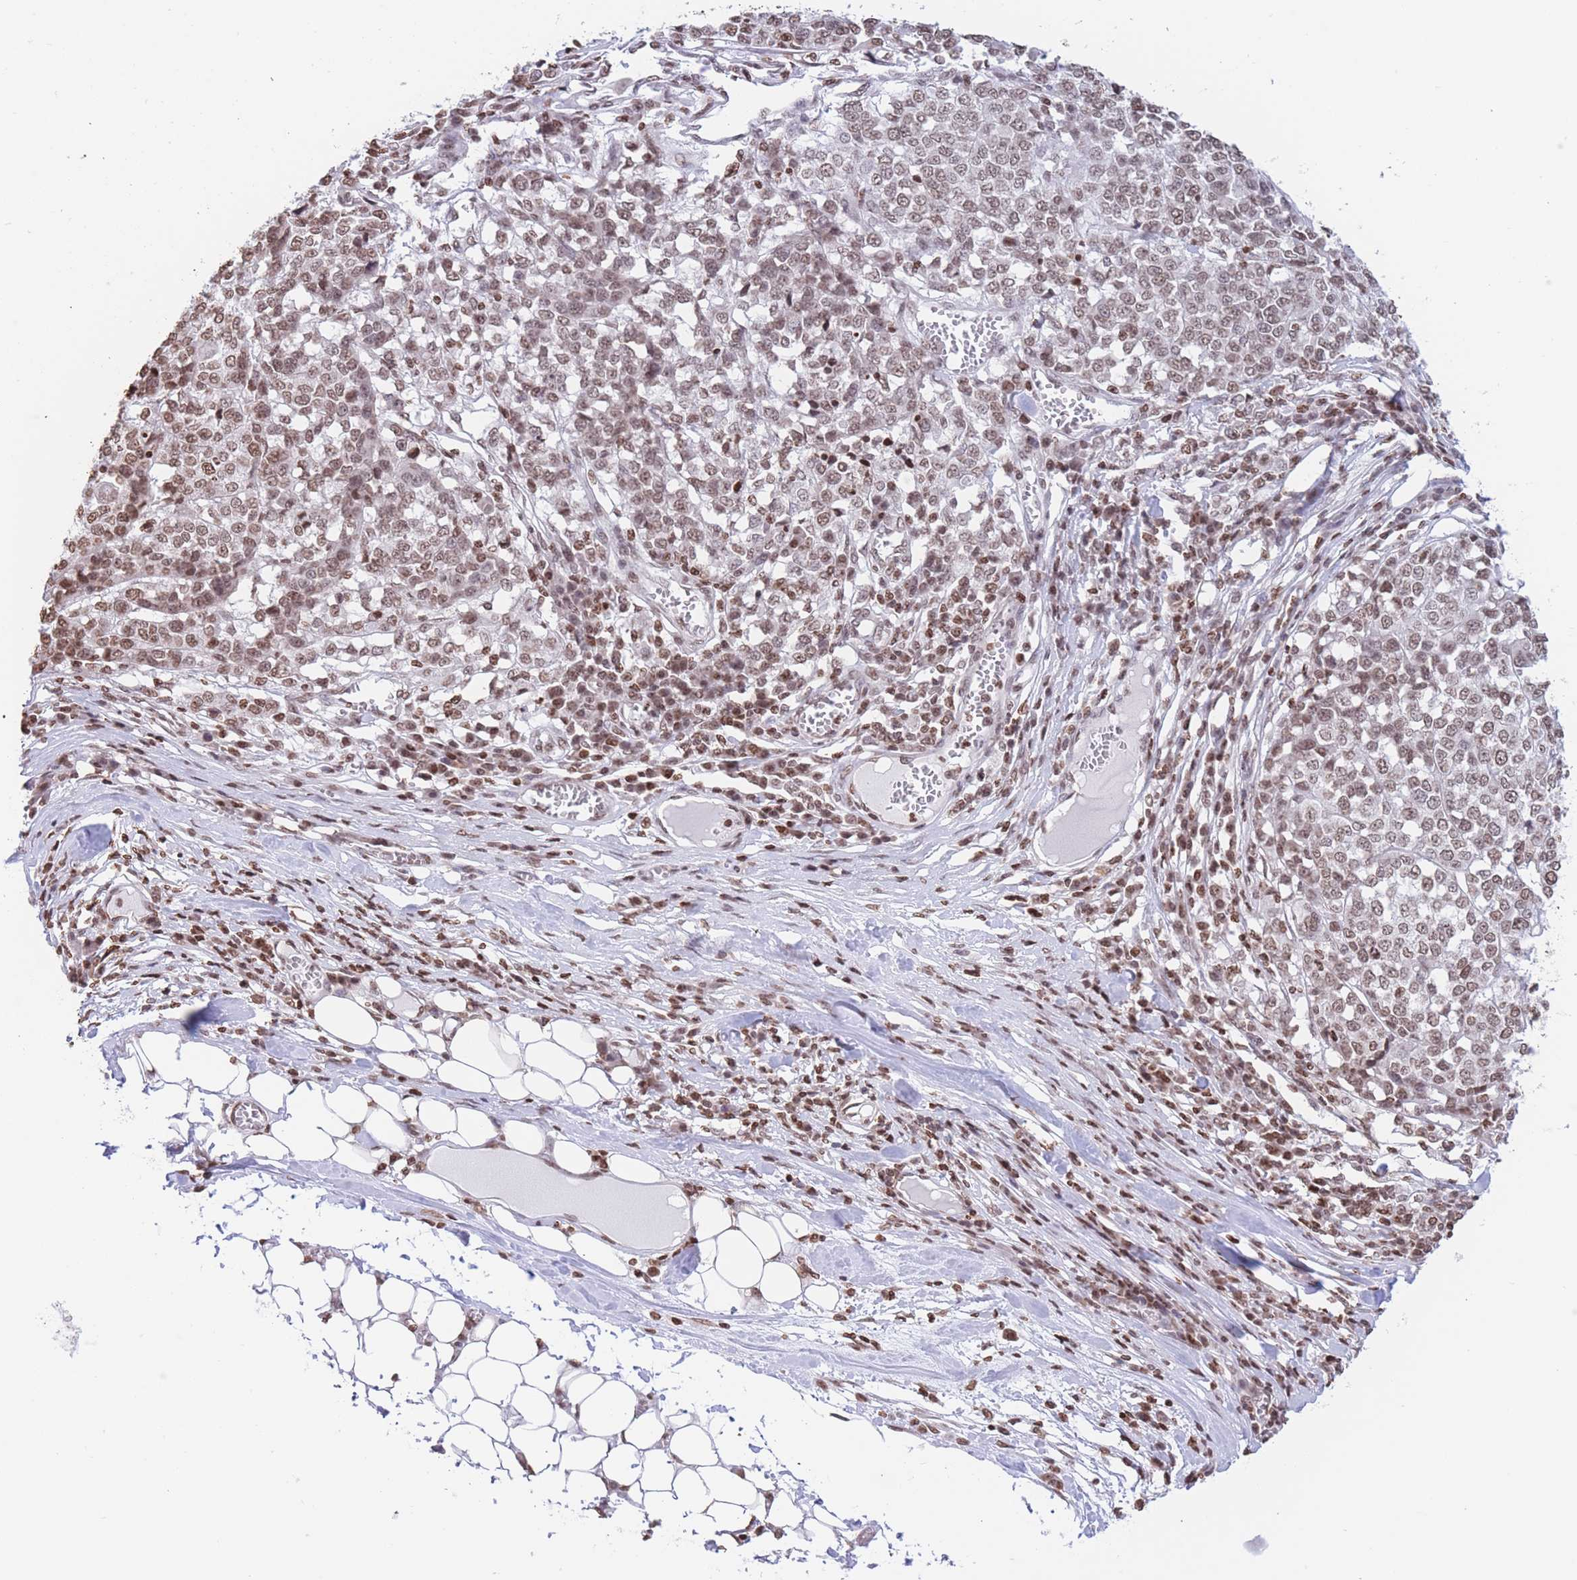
{"staining": {"intensity": "moderate", "quantity": ">75%", "location": "nuclear"}, "tissue": "melanoma", "cell_type": "Tumor cells", "image_type": "cancer", "snomed": [{"axis": "morphology", "description": "Malignant melanoma, Metastatic site"}, {"axis": "topography", "description": "Lymph node"}], "caption": "A medium amount of moderate nuclear staining is seen in about >75% of tumor cells in melanoma tissue. (DAB (3,3'-diaminobenzidine) IHC with brightfield microscopy, high magnification).", "gene": "H2BC11", "patient": {"sex": "male", "age": 44}}